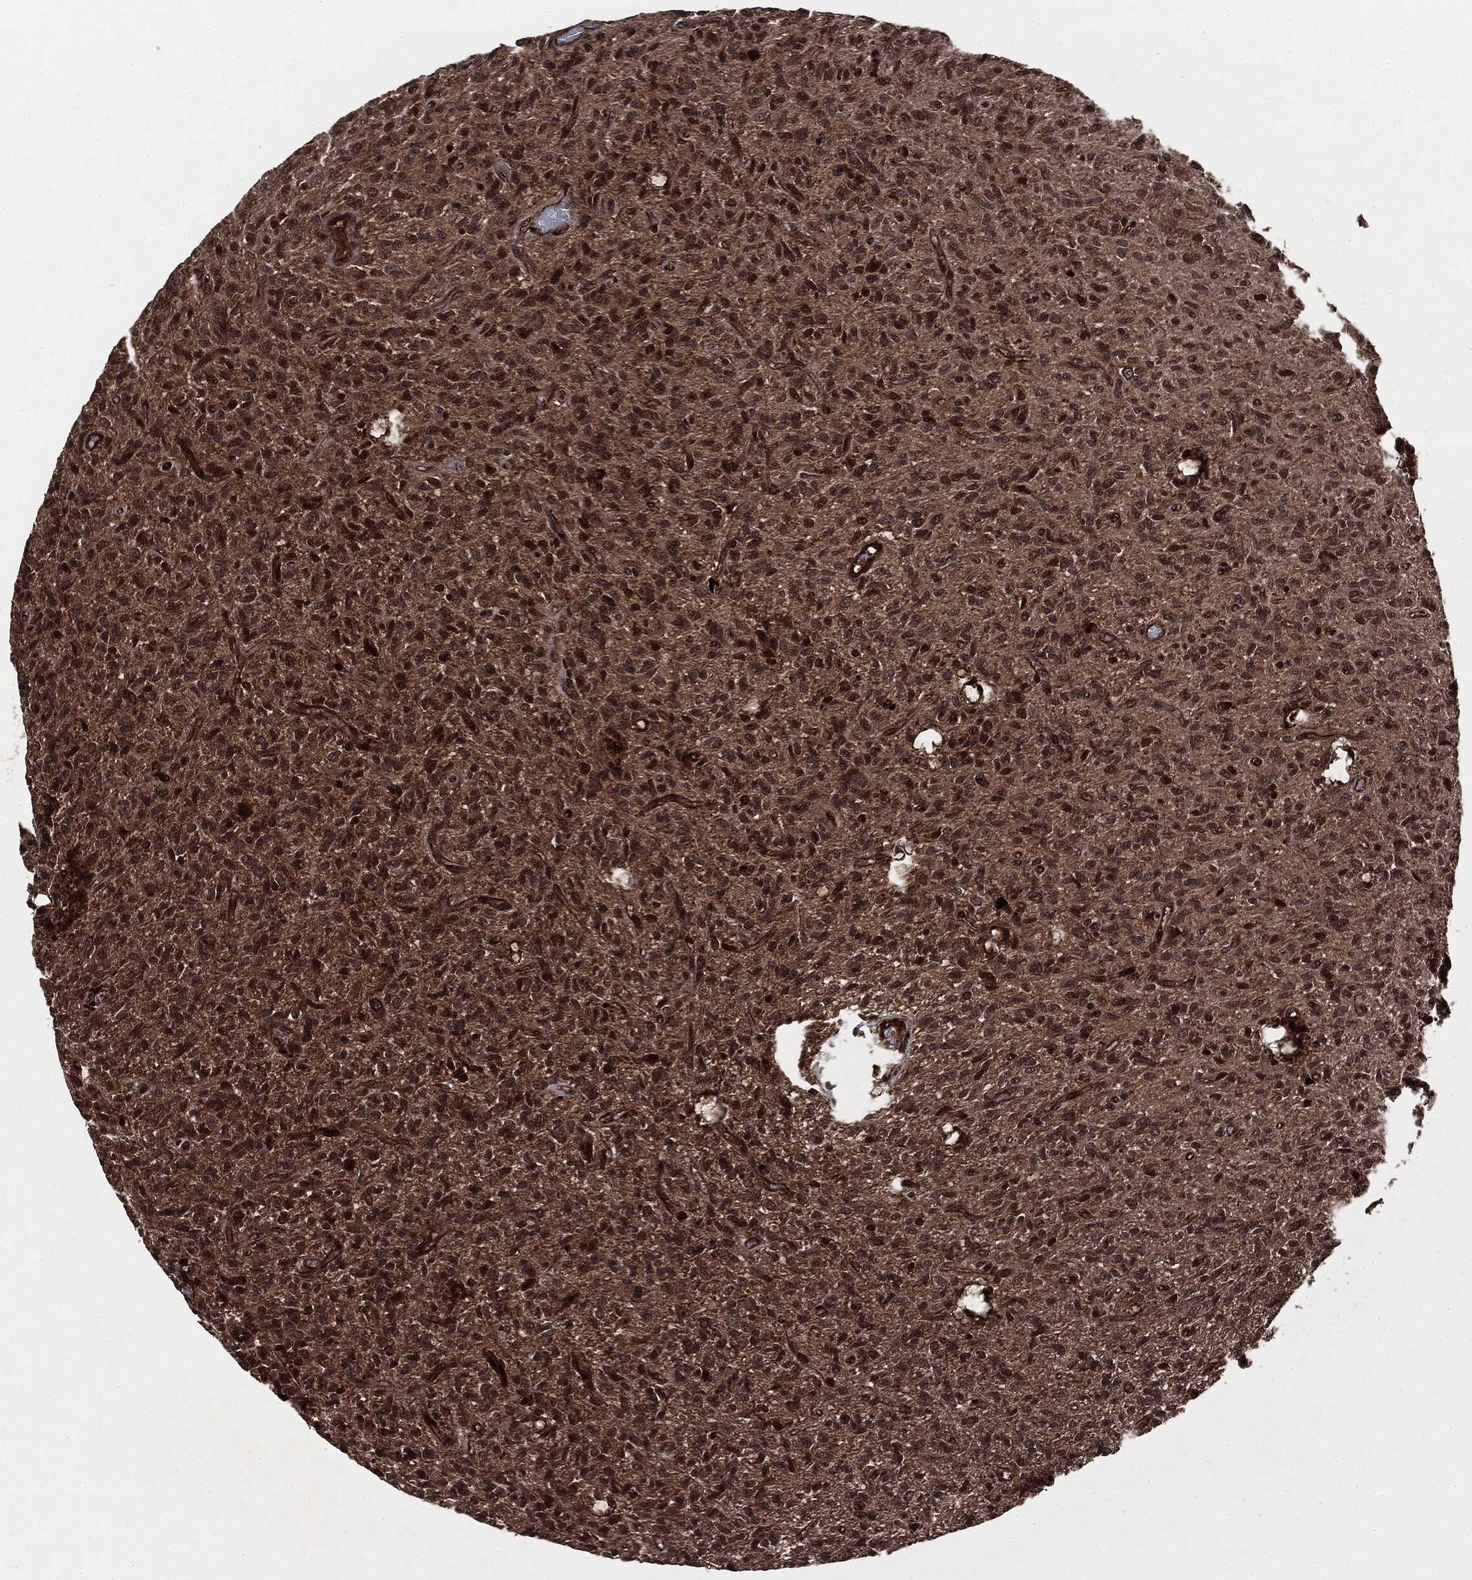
{"staining": {"intensity": "strong", "quantity": "25%-75%", "location": "cytoplasmic/membranous,nuclear"}, "tissue": "glioma", "cell_type": "Tumor cells", "image_type": "cancer", "snomed": [{"axis": "morphology", "description": "Glioma, malignant, High grade"}, {"axis": "topography", "description": "Brain"}], "caption": "This image displays IHC staining of human malignant glioma (high-grade), with high strong cytoplasmic/membranous and nuclear staining in approximately 25%-75% of tumor cells.", "gene": "CARD6", "patient": {"sex": "male", "age": 64}}